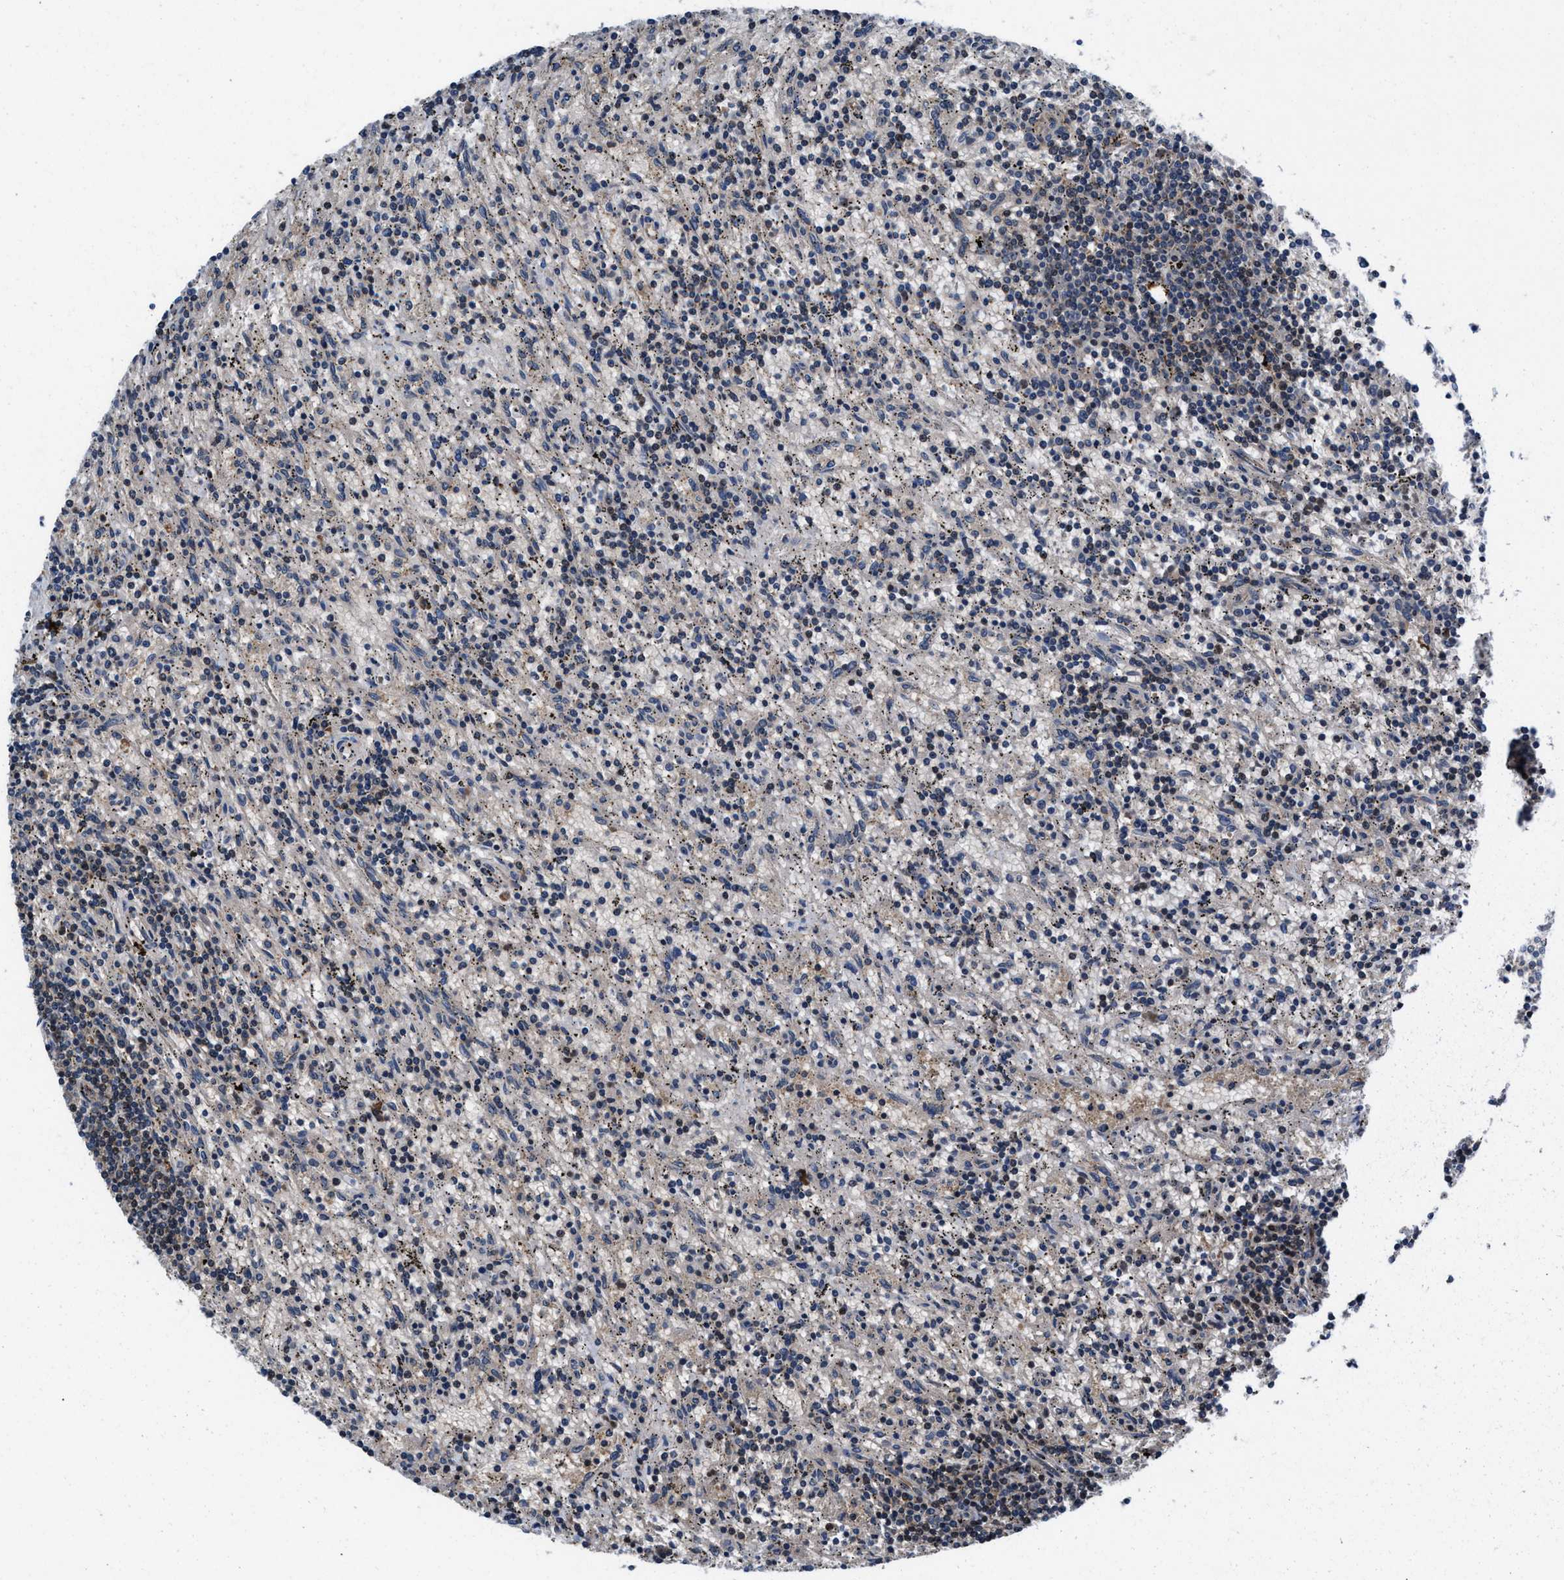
{"staining": {"intensity": "weak", "quantity": "<25%", "location": "cytoplasmic/membranous"}, "tissue": "lymphoma", "cell_type": "Tumor cells", "image_type": "cancer", "snomed": [{"axis": "morphology", "description": "Malignant lymphoma, non-Hodgkin's type, Low grade"}, {"axis": "topography", "description": "Spleen"}], "caption": "Protein analysis of low-grade malignant lymphoma, non-Hodgkin's type reveals no significant expression in tumor cells.", "gene": "PRPSAP2", "patient": {"sex": "male", "age": 76}}